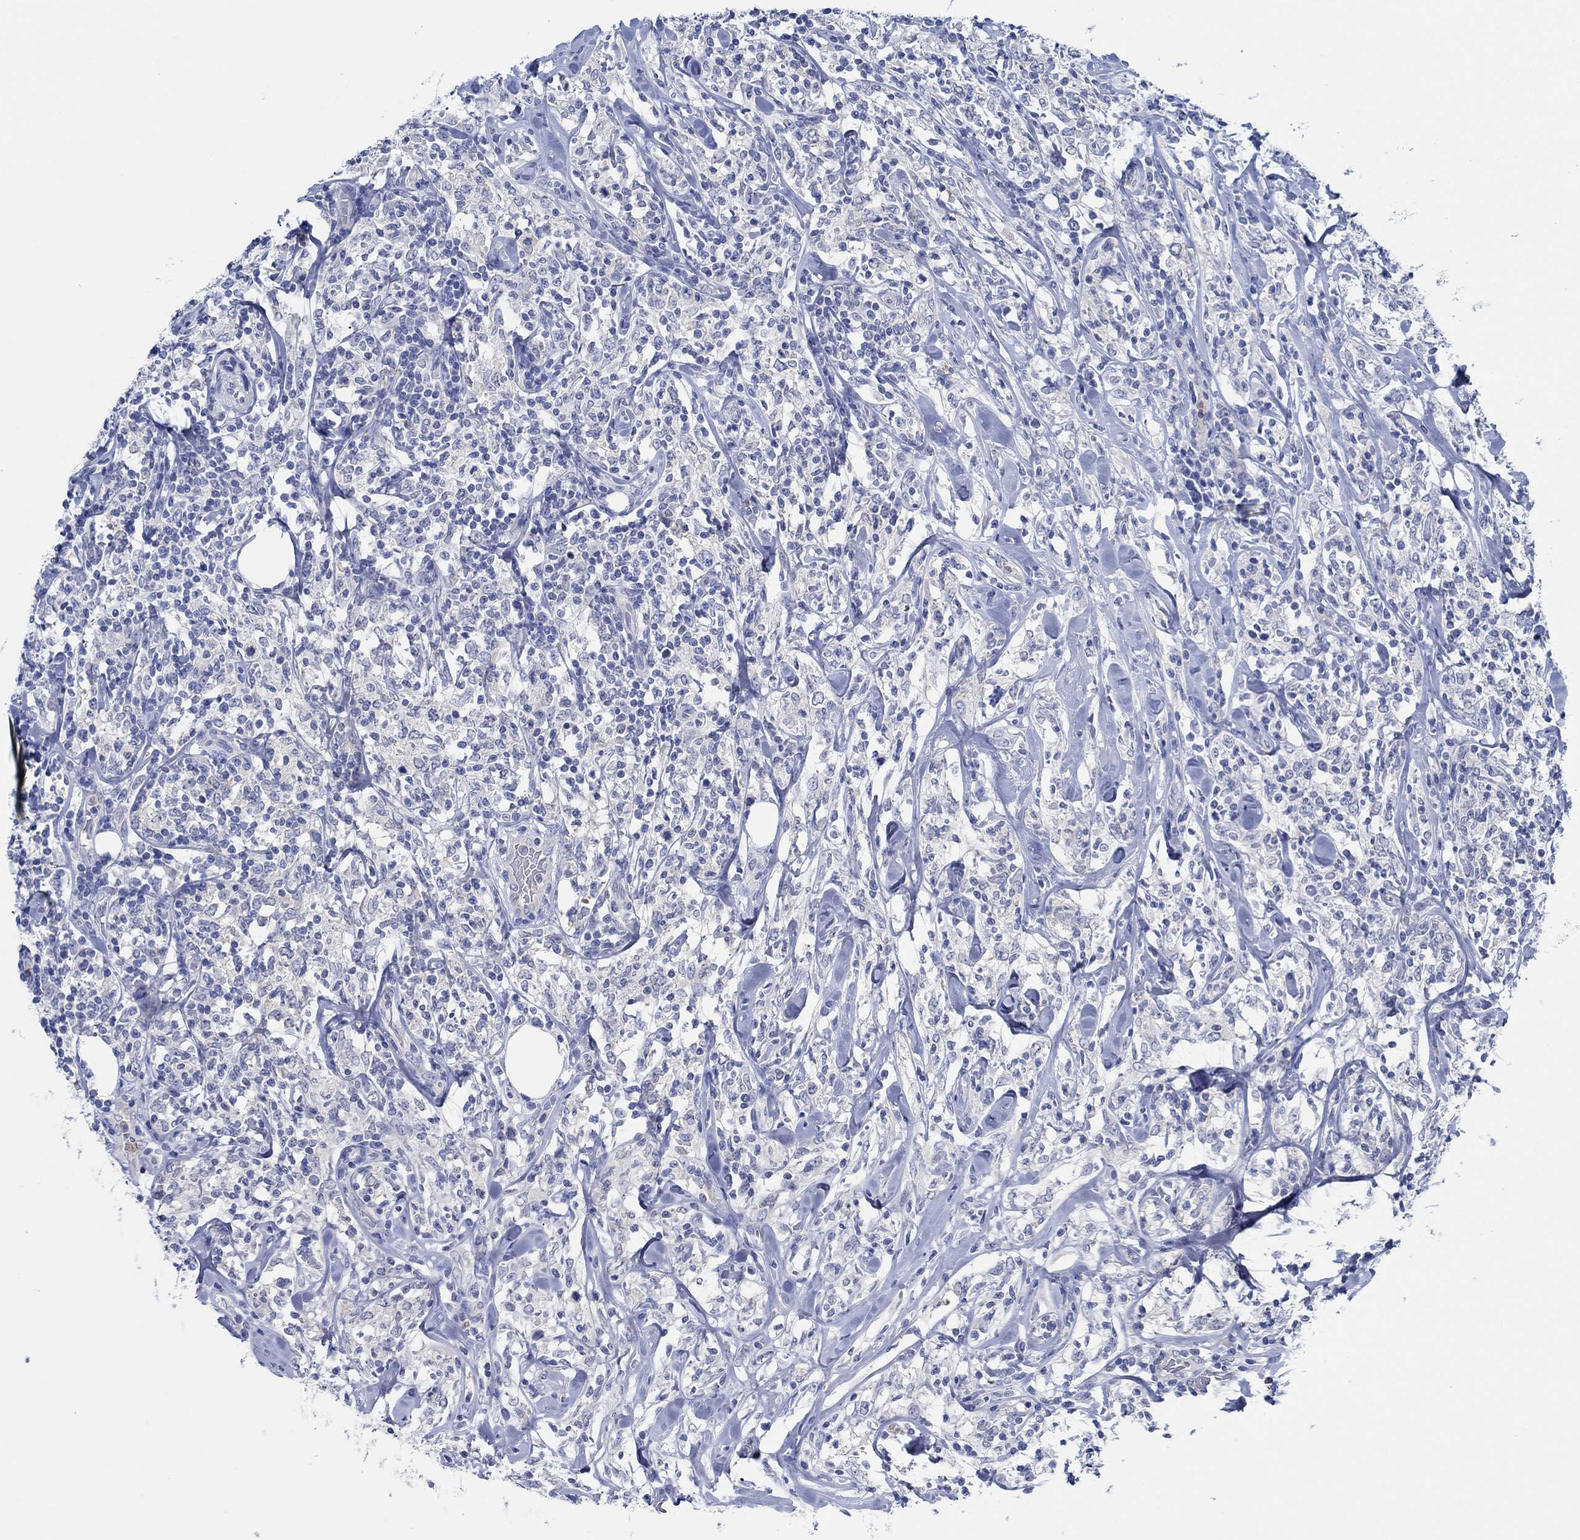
{"staining": {"intensity": "negative", "quantity": "none", "location": "none"}, "tissue": "lymphoma", "cell_type": "Tumor cells", "image_type": "cancer", "snomed": [{"axis": "morphology", "description": "Malignant lymphoma, non-Hodgkin's type, High grade"}, {"axis": "topography", "description": "Lymph node"}], "caption": "This histopathology image is of lymphoma stained with immunohistochemistry (IHC) to label a protein in brown with the nuclei are counter-stained blue. There is no positivity in tumor cells. (DAB IHC visualized using brightfield microscopy, high magnification).", "gene": "ZNF671", "patient": {"sex": "female", "age": 84}}